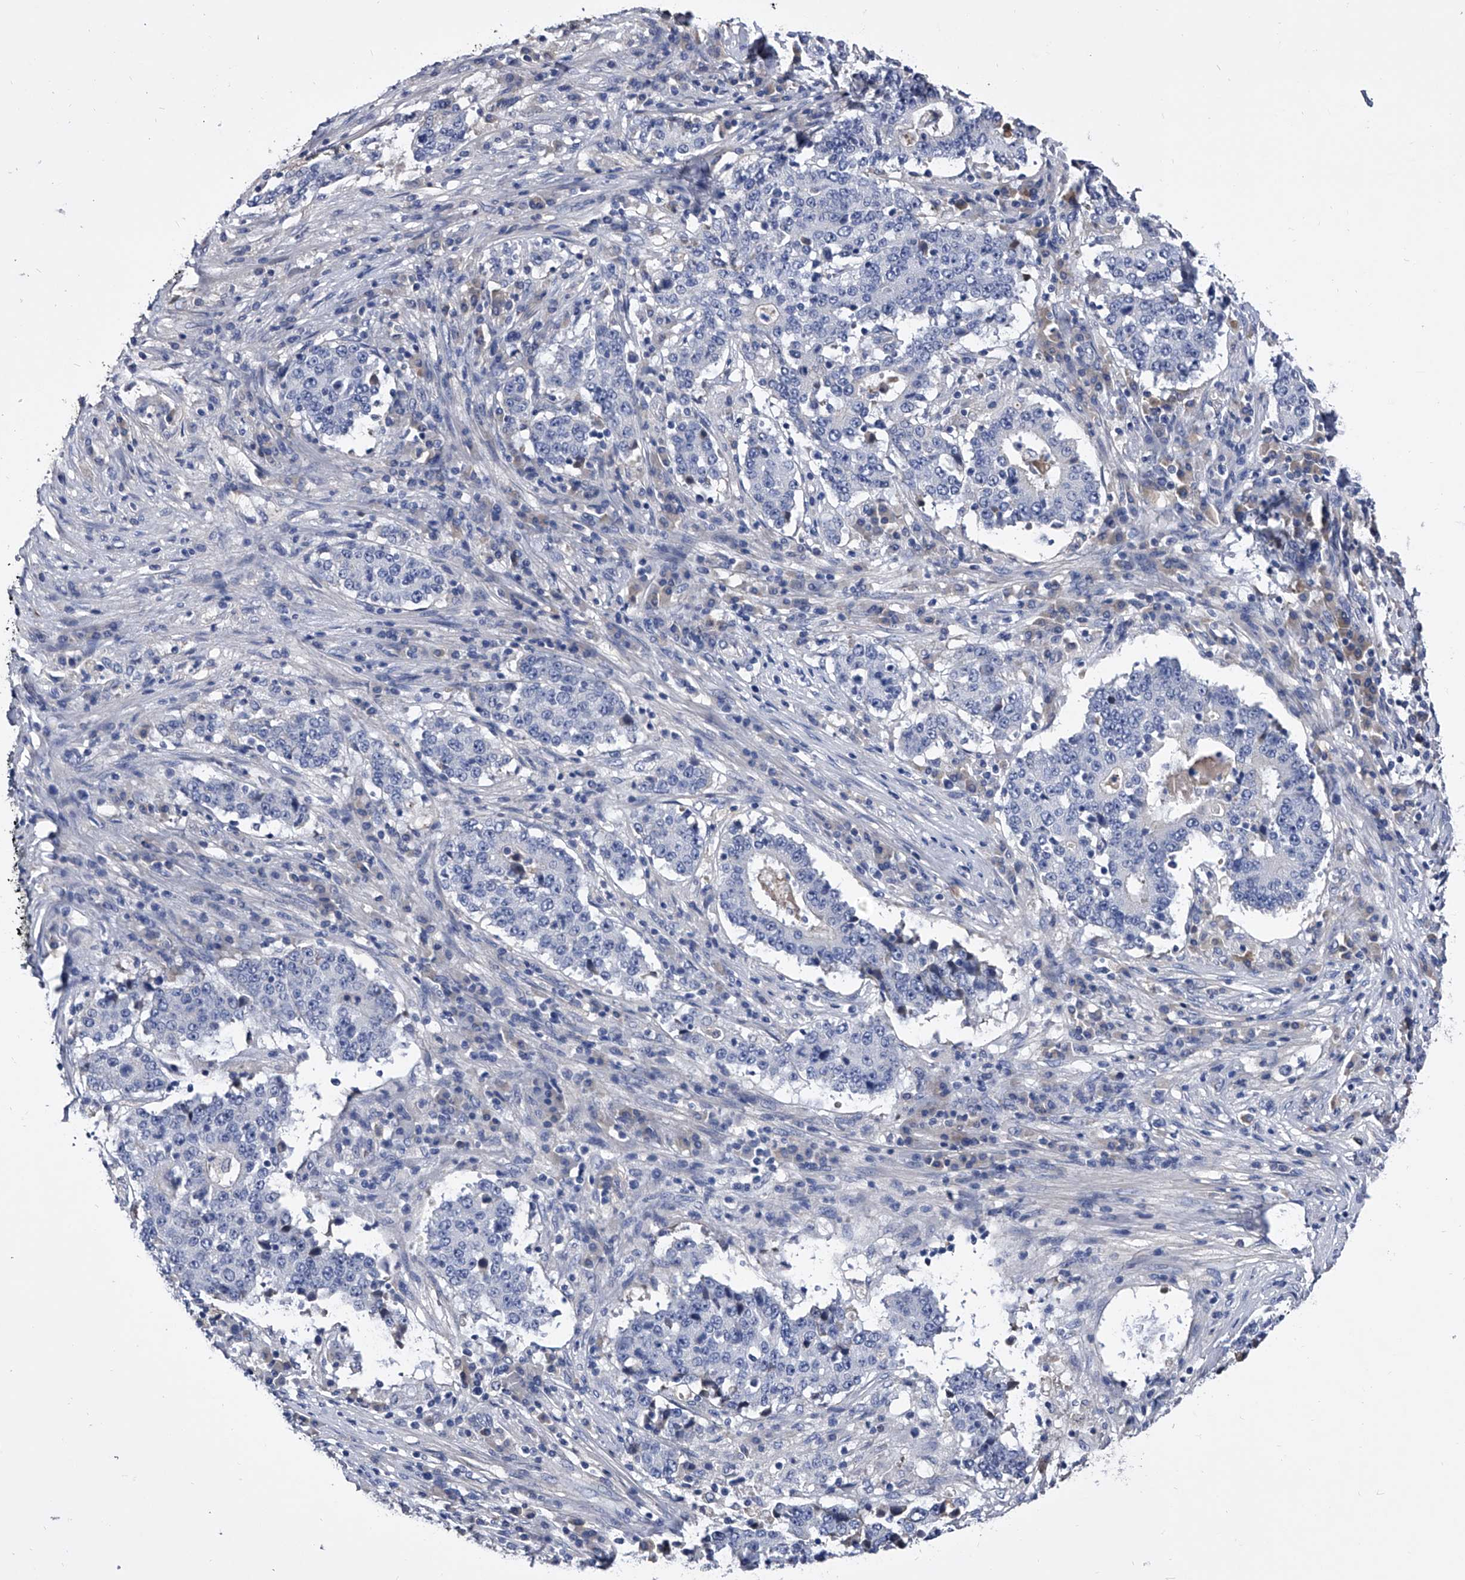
{"staining": {"intensity": "negative", "quantity": "none", "location": "none"}, "tissue": "stomach cancer", "cell_type": "Tumor cells", "image_type": "cancer", "snomed": [{"axis": "morphology", "description": "Adenocarcinoma, NOS"}, {"axis": "topography", "description": "Stomach"}], "caption": "Immunohistochemistry micrograph of neoplastic tissue: stomach cancer stained with DAB exhibits no significant protein staining in tumor cells.", "gene": "EFCAB7", "patient": {"sex": "male", "age": 59}}